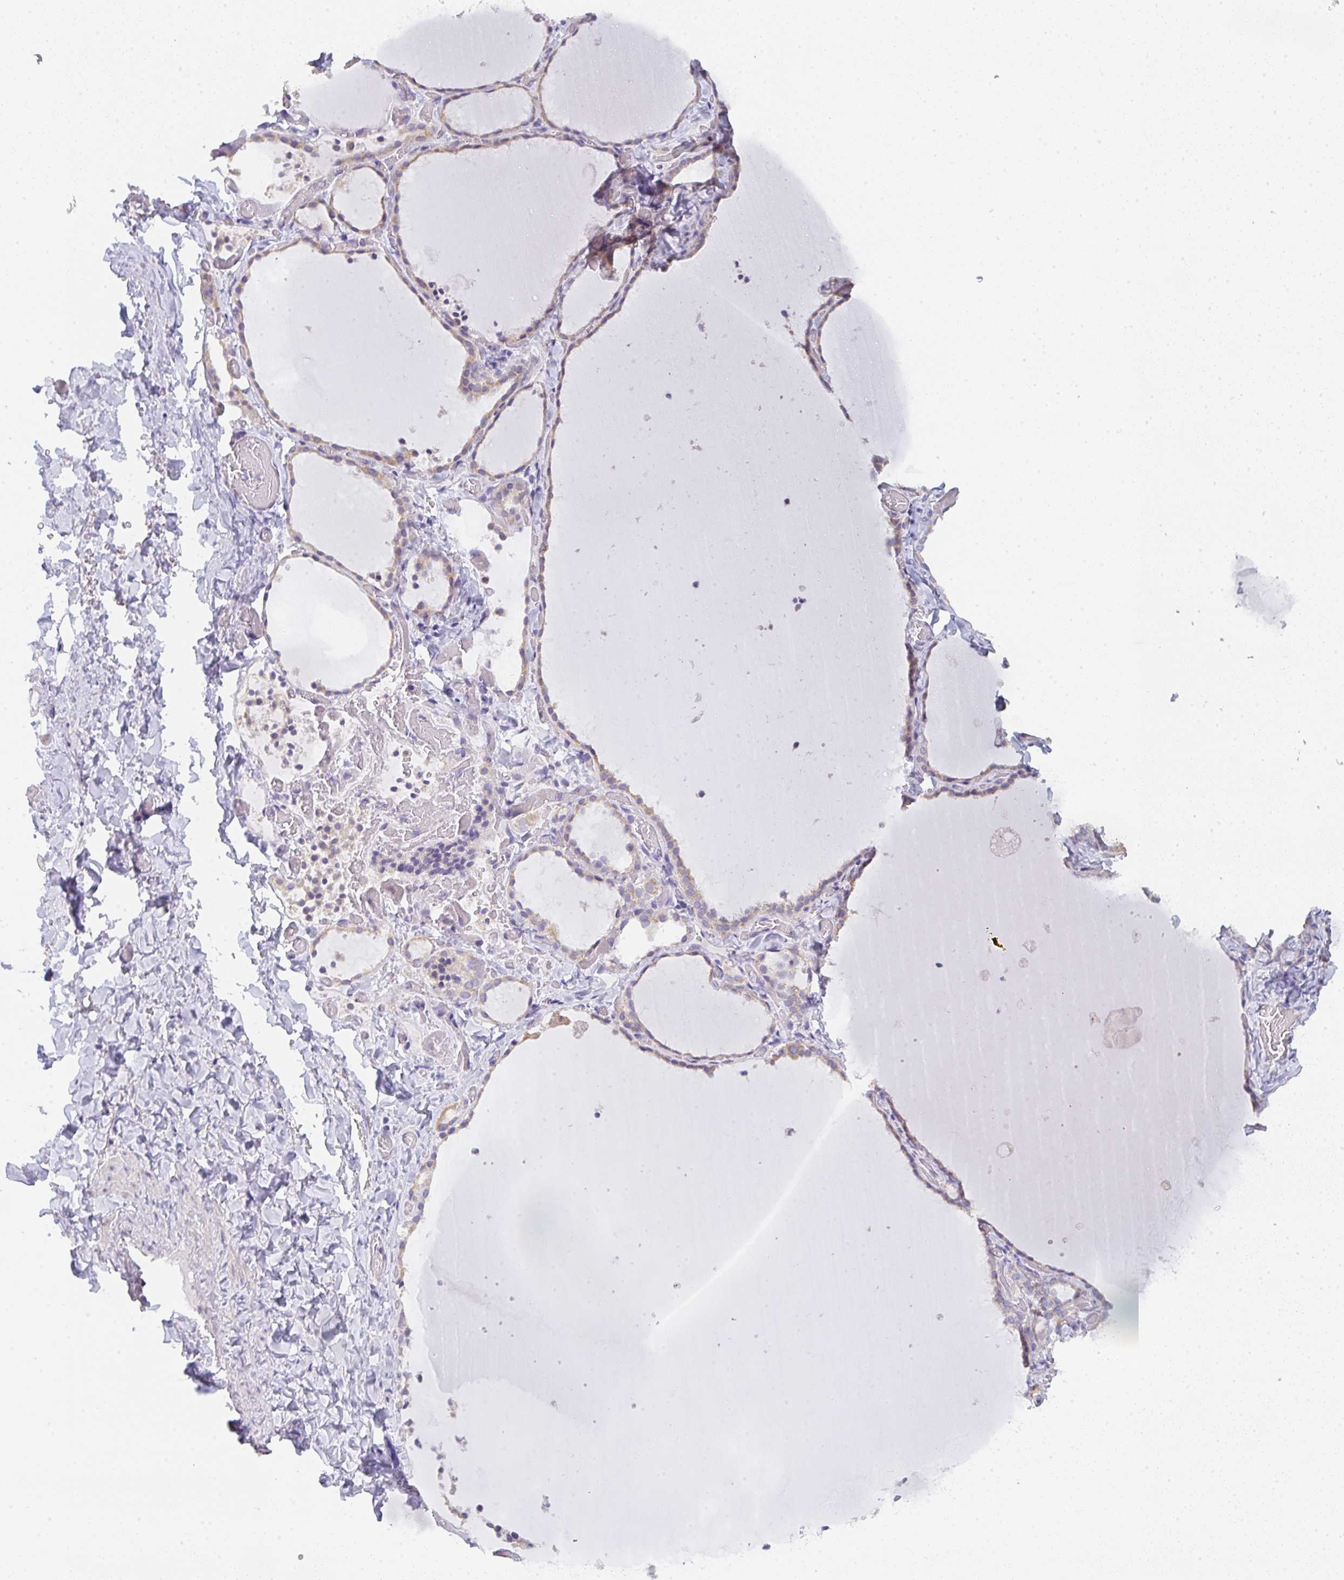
{"staining": {"intensity": "moderate", "quantity": ">75%", "location": "cytoplasmic/membranous"}, "tissue": "thyroid gland", "cell_type": "Glandular cells", "image_type": "normal", "snomed": [{"axis": "morphology", "description": "Normal tissue, NOS"}, {"axis": "topography", "description": "Thyroid gland"}], "caption": "Immunohistochemistry (IHC) of normal human thyroid gland exhibits medium levels of moderate cytoplasmic/membranous positivity in approximately >75% of glandular cells.", "gene": "CACNA1S", "patient": {"sex": "female", "age": 22}}